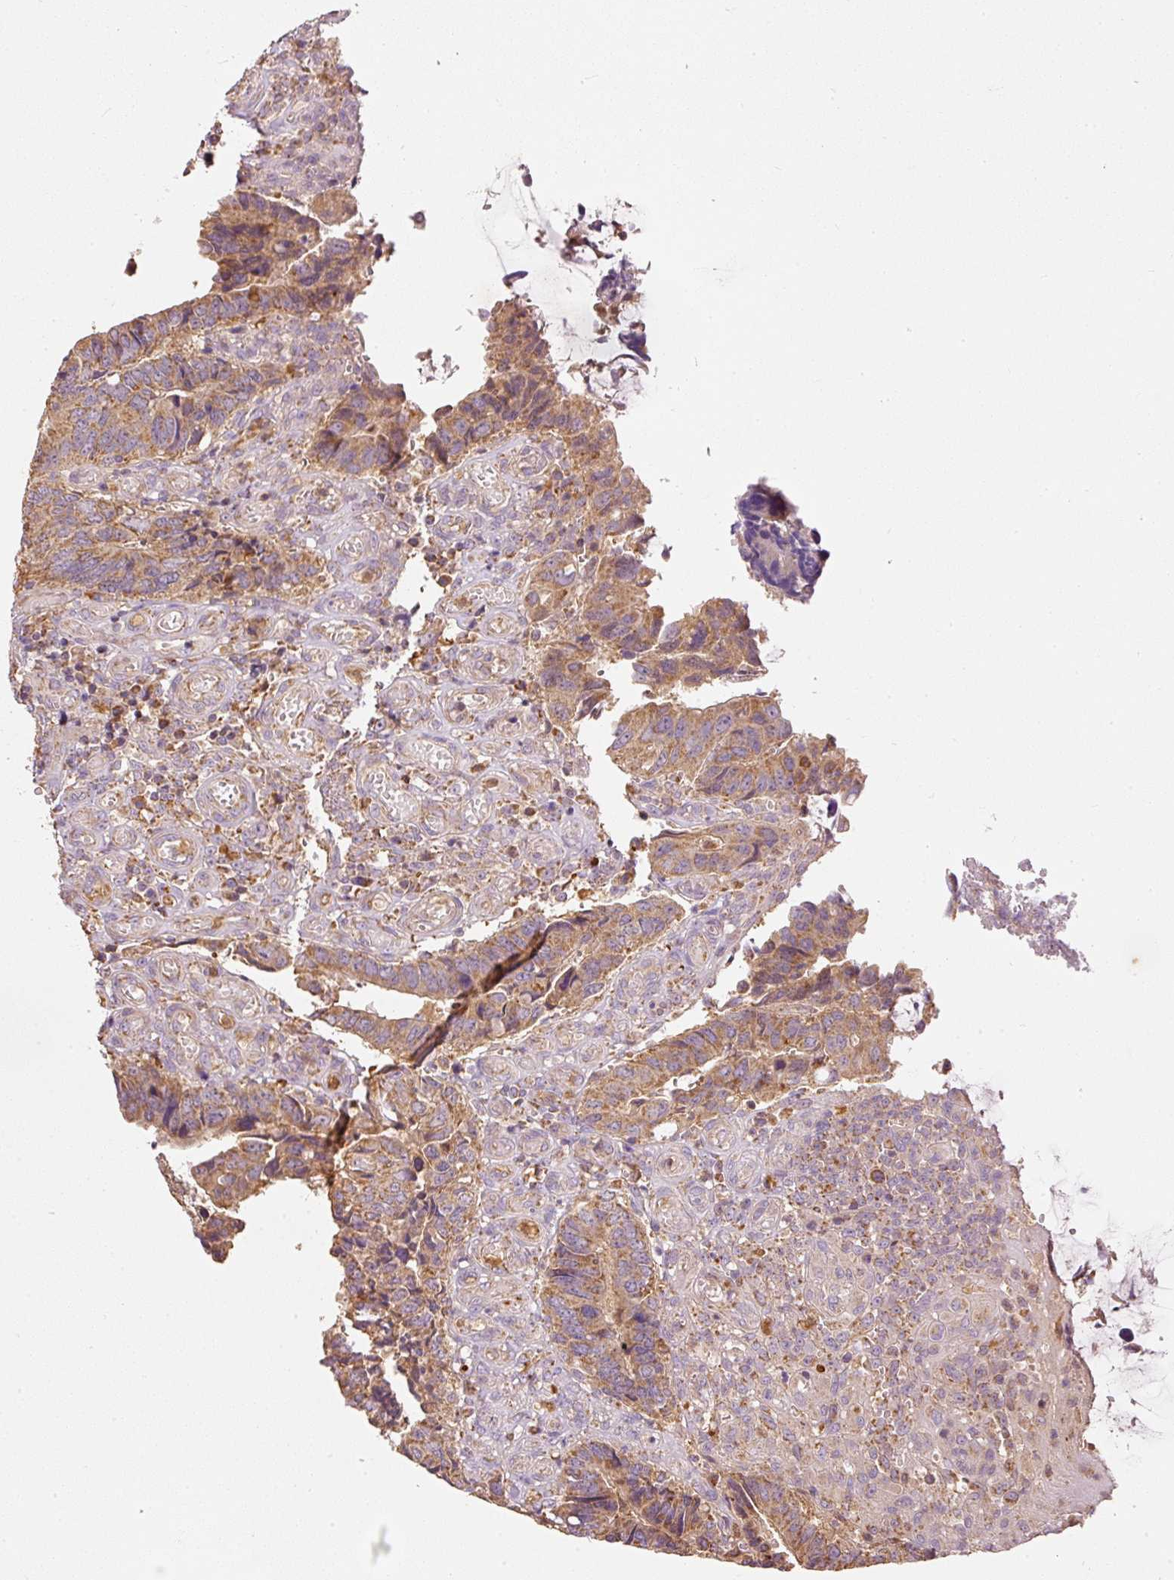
{"staining": {"intensity": "moderate", "quantity": ">75%", "location": "cytoplasmic/membranous"}, "tissue": "colorectal cancer", "cell_type": "Tumor cells", "image_type": "cancer", "snomed": [{"axis": "morphology", "description": "Adenocarcinoma, NOS"}, {"axis": "topography", "description": "Colon"}], "caption": "A brown stain highlights moderate cytoplasmic/membranous positivity of a protein in colorectal cancer (adenocarcinoma) tumor cells.", "gene": "PSENEN", "patient": {"sex": "male", "age": 87}}